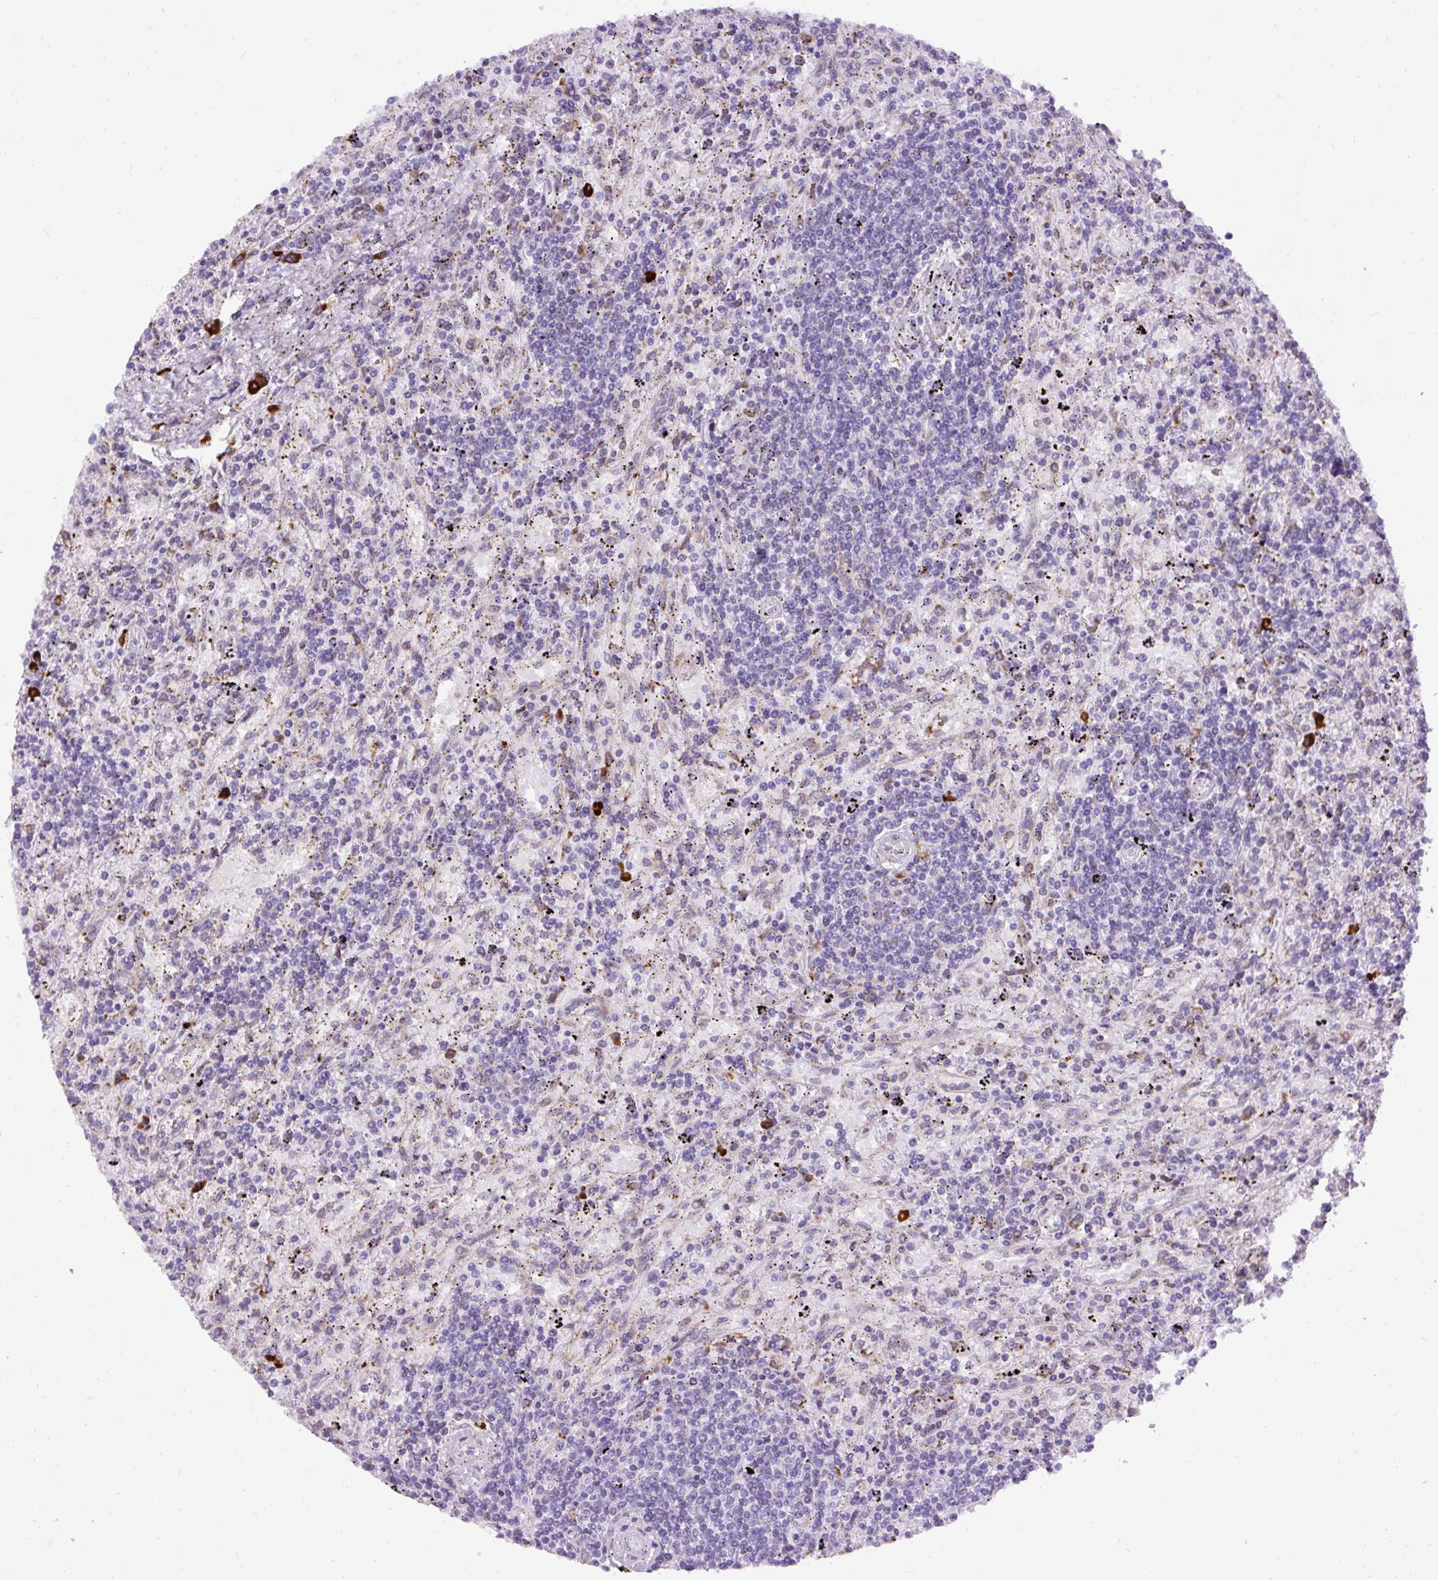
{"staining": {"intensity": "negative", "quantity": "none", "location": "none"}, "tissue": "lymphoma", "cell_type": "Tumor cells", "image_type": "cancer", "snomed": [{"axis": "morphology", "description": "Malignant lymphoma, non-Hodgkin's type, Low grade"}, {"axis": "topography", "description": "Spleen"}], "caption": "Tumor cells are negative for brown protein staining in lymphoma.", "gene": "DDOST", "patient": {"sex": "male", "age": 76}}